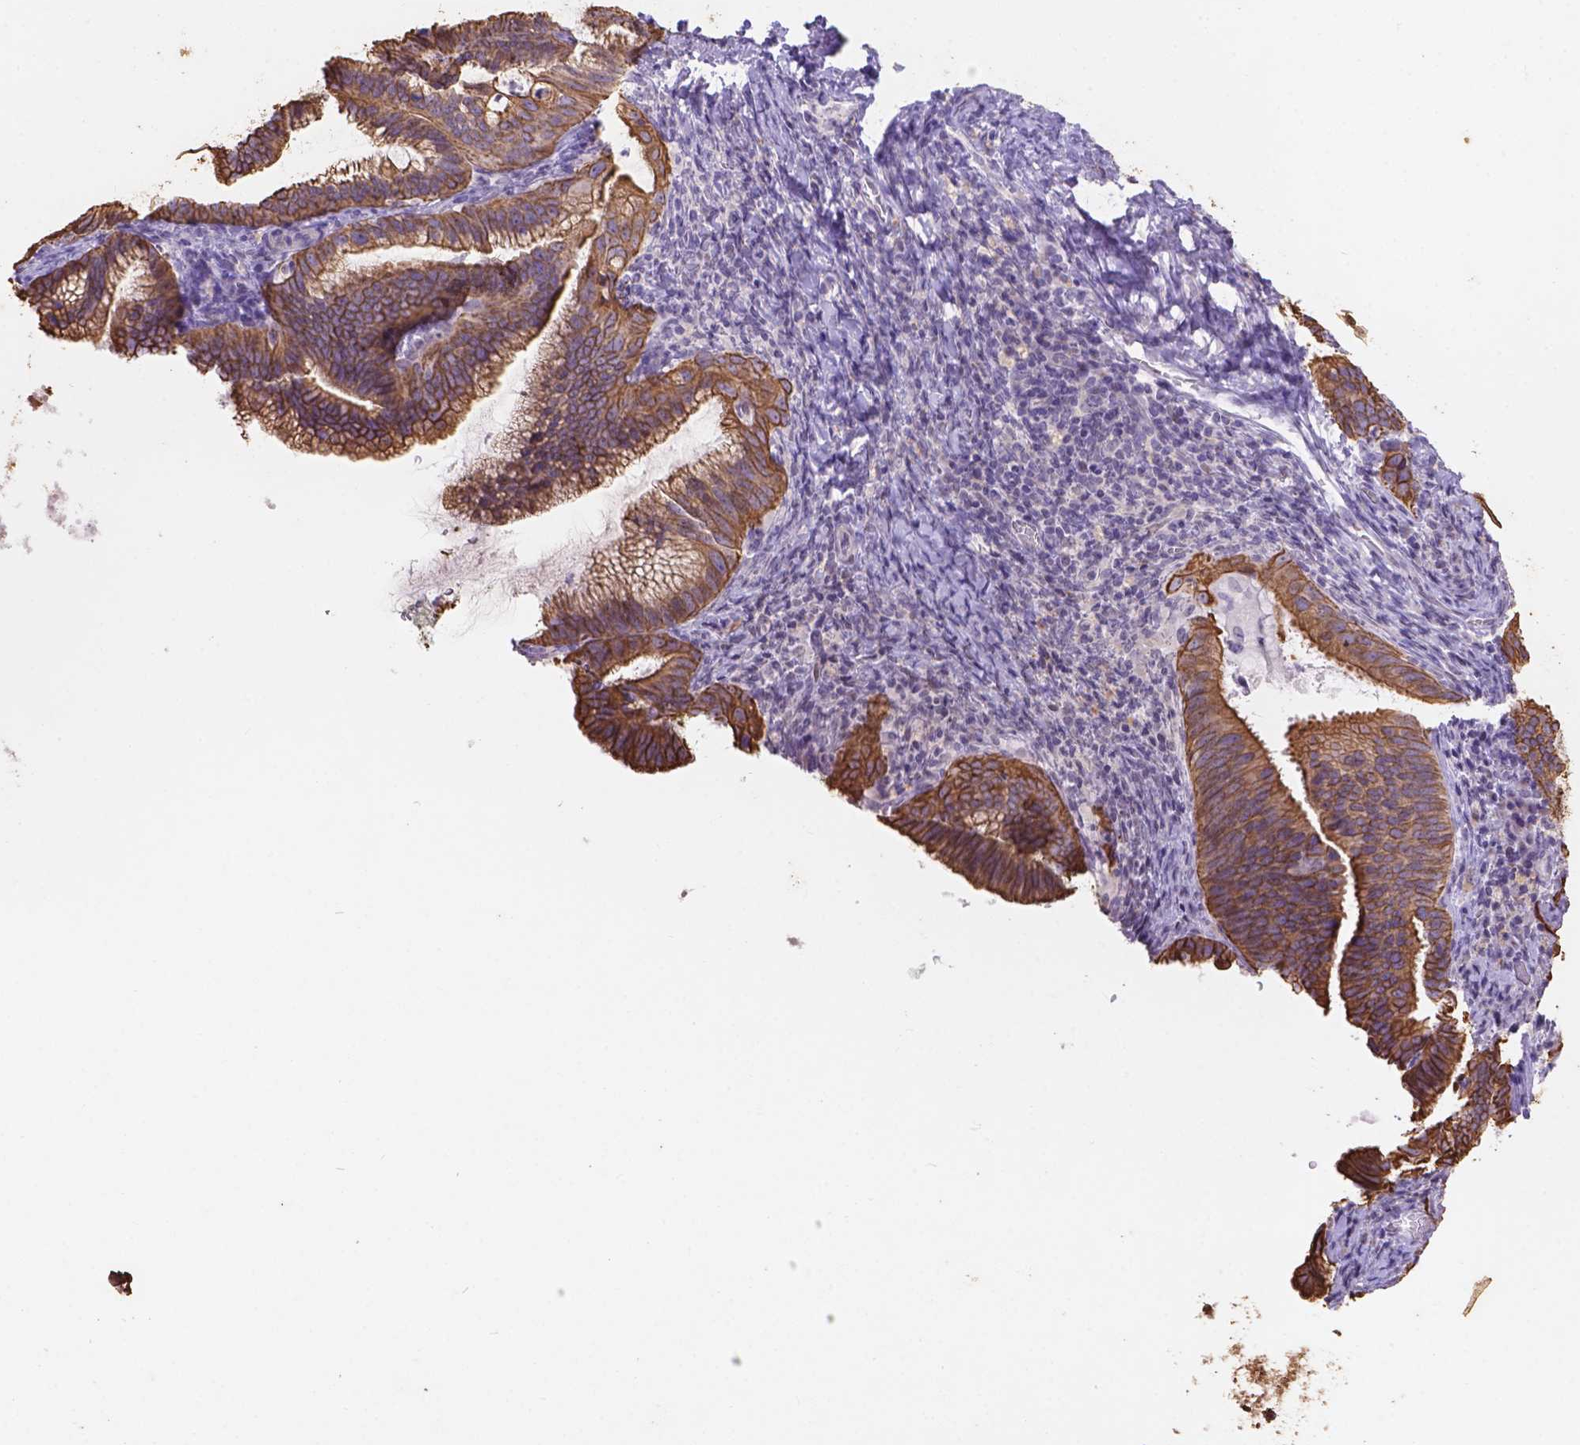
{"staining": {"intensity": "strong", "quantity": ">75%", "location": "cytoplasmic/membranous"}, "tissue": "cervical cancer", "cell_type": "Tumor cells", "image_type": "cancer", "snomed": [{"axis": "morphology", "description": "Adenocarcinoma, NOS"}, {"axis": "topography", "description": "Cervix"}], "caption": "DAB (3,3'-diaminobenzidine) immunohistochemical staining of human adenocarcinoma (cervical) shows strong cytoplasmic/membranous protein expression in approximately >75% of tumor cells.", "gene": "DMWD", "patient": {"sex": "female", "age": 61}}